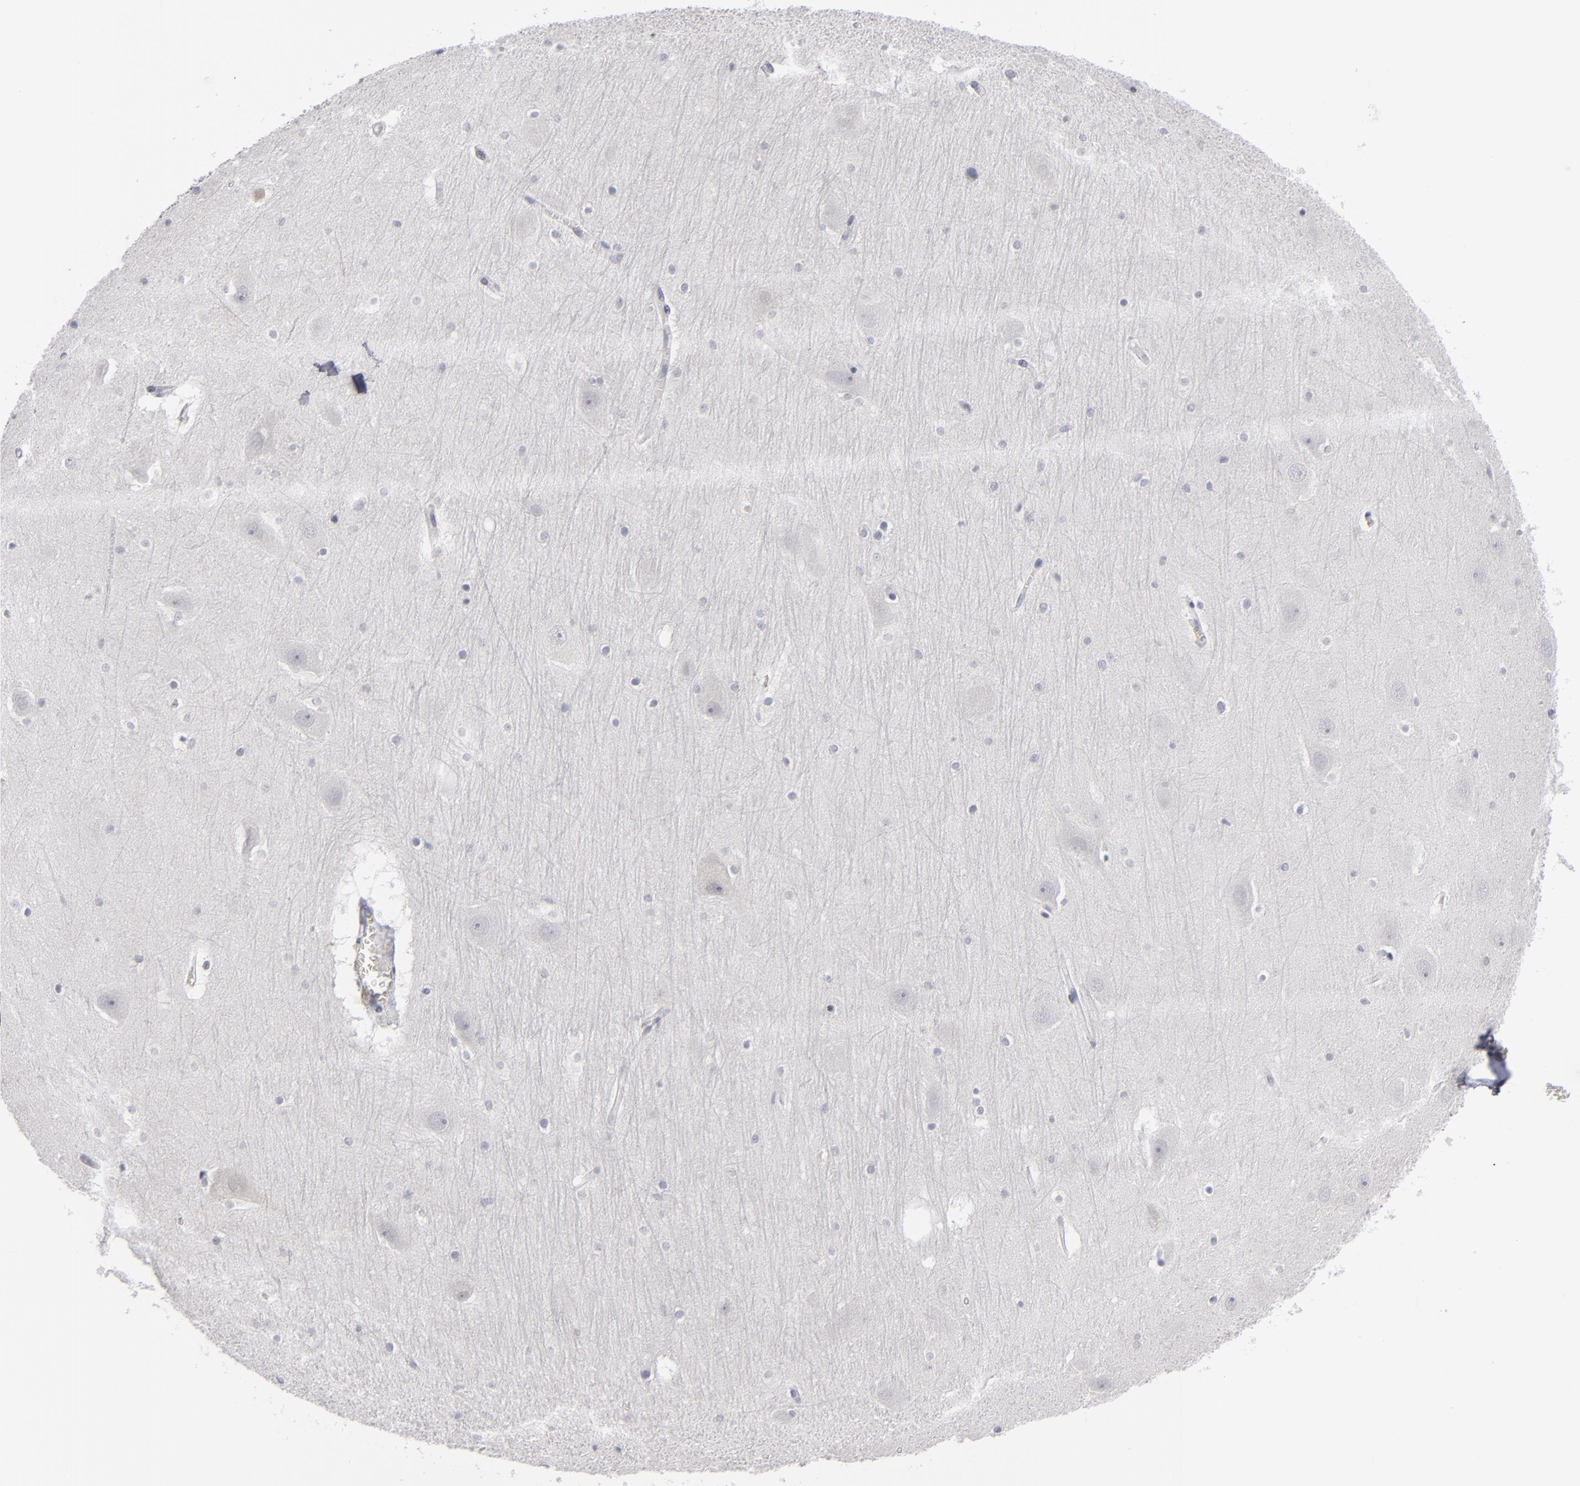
{"staining": {"intensity": "negative", "quantity": "none", "location": "none"}, "tissue": "hippocampus", "cell_type": "Glial cells", "image_type": "normal", "snomed": [{"axis": "morphology", "description": "Normal tissue, NOS"}, {"axis": "topography", "description": "Hippocampus"}], "caption": "Image shows no protein expression in glial cells of normal hippocampus. (Stains: DAB (3,3'-diaminobenzidine) IHC with hematoxylin counter stain, Microscopy: brightfield microscopy at high magnification).", "gene": "KIAA1210", "patient": {"sex": "male", "age": 45}}